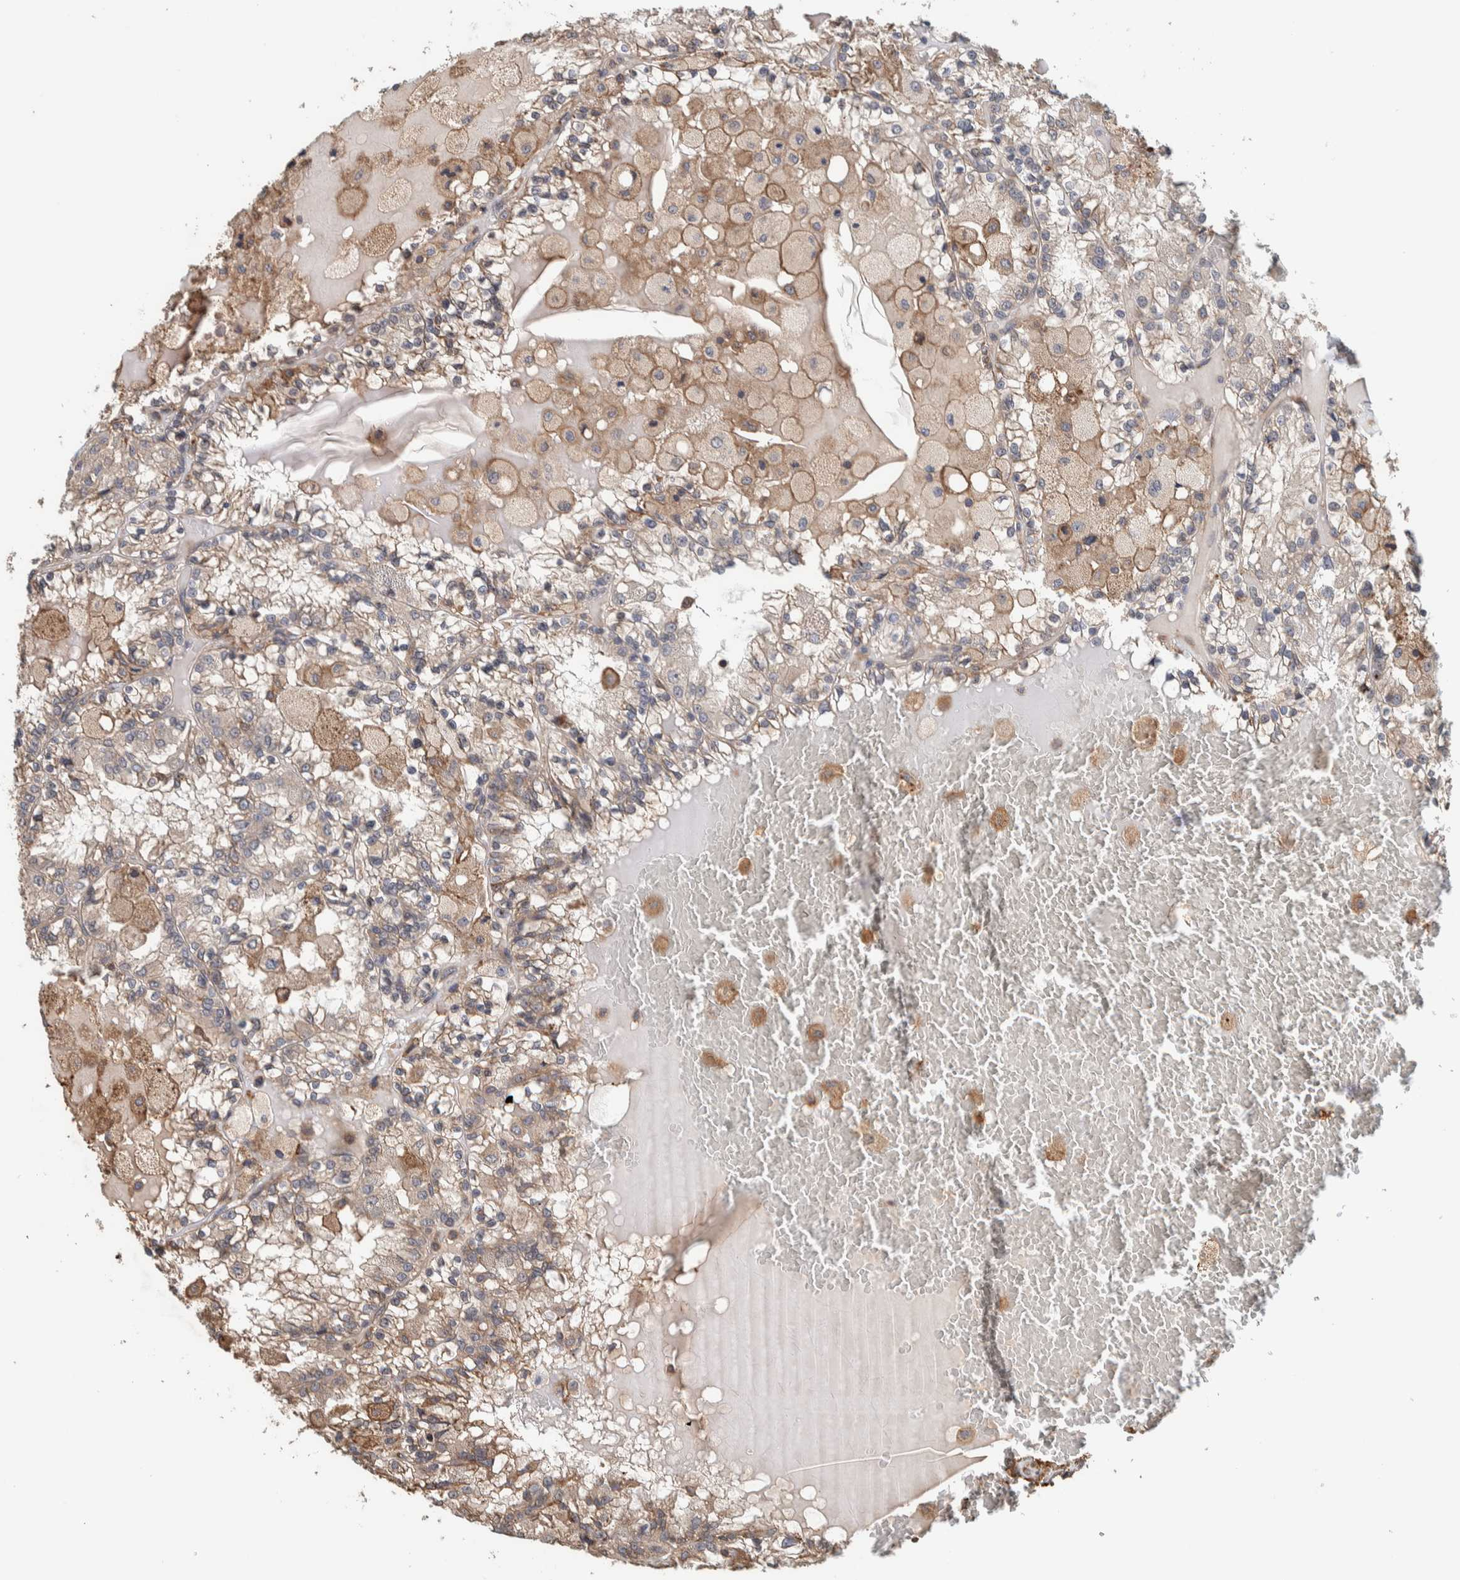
{"staining": {"intensity": "weak", "quantity": "25%-75%", "location": "cytoplasmic/membranous"}, "tissue": "renal cancer", "cell_type": "Tumor cells", "image_type": "cancer", "snomed": [{"axis": "morphology", "description": "Adenocarcinoma, NOS"}, {"axis": "topography", "description": "Kidney"}], "caption": "DAB (3,3'-diaminobenzidine) immunohistochemical staining of human adenocarcinoma (renal) shows weak cytoplasmic/membranous protein positivity in about 25%-75% of tumor cells. Nuclei are stained in blue.", "gene": "PLA2G3", "patient": {"sex": "female", "age": 56}}